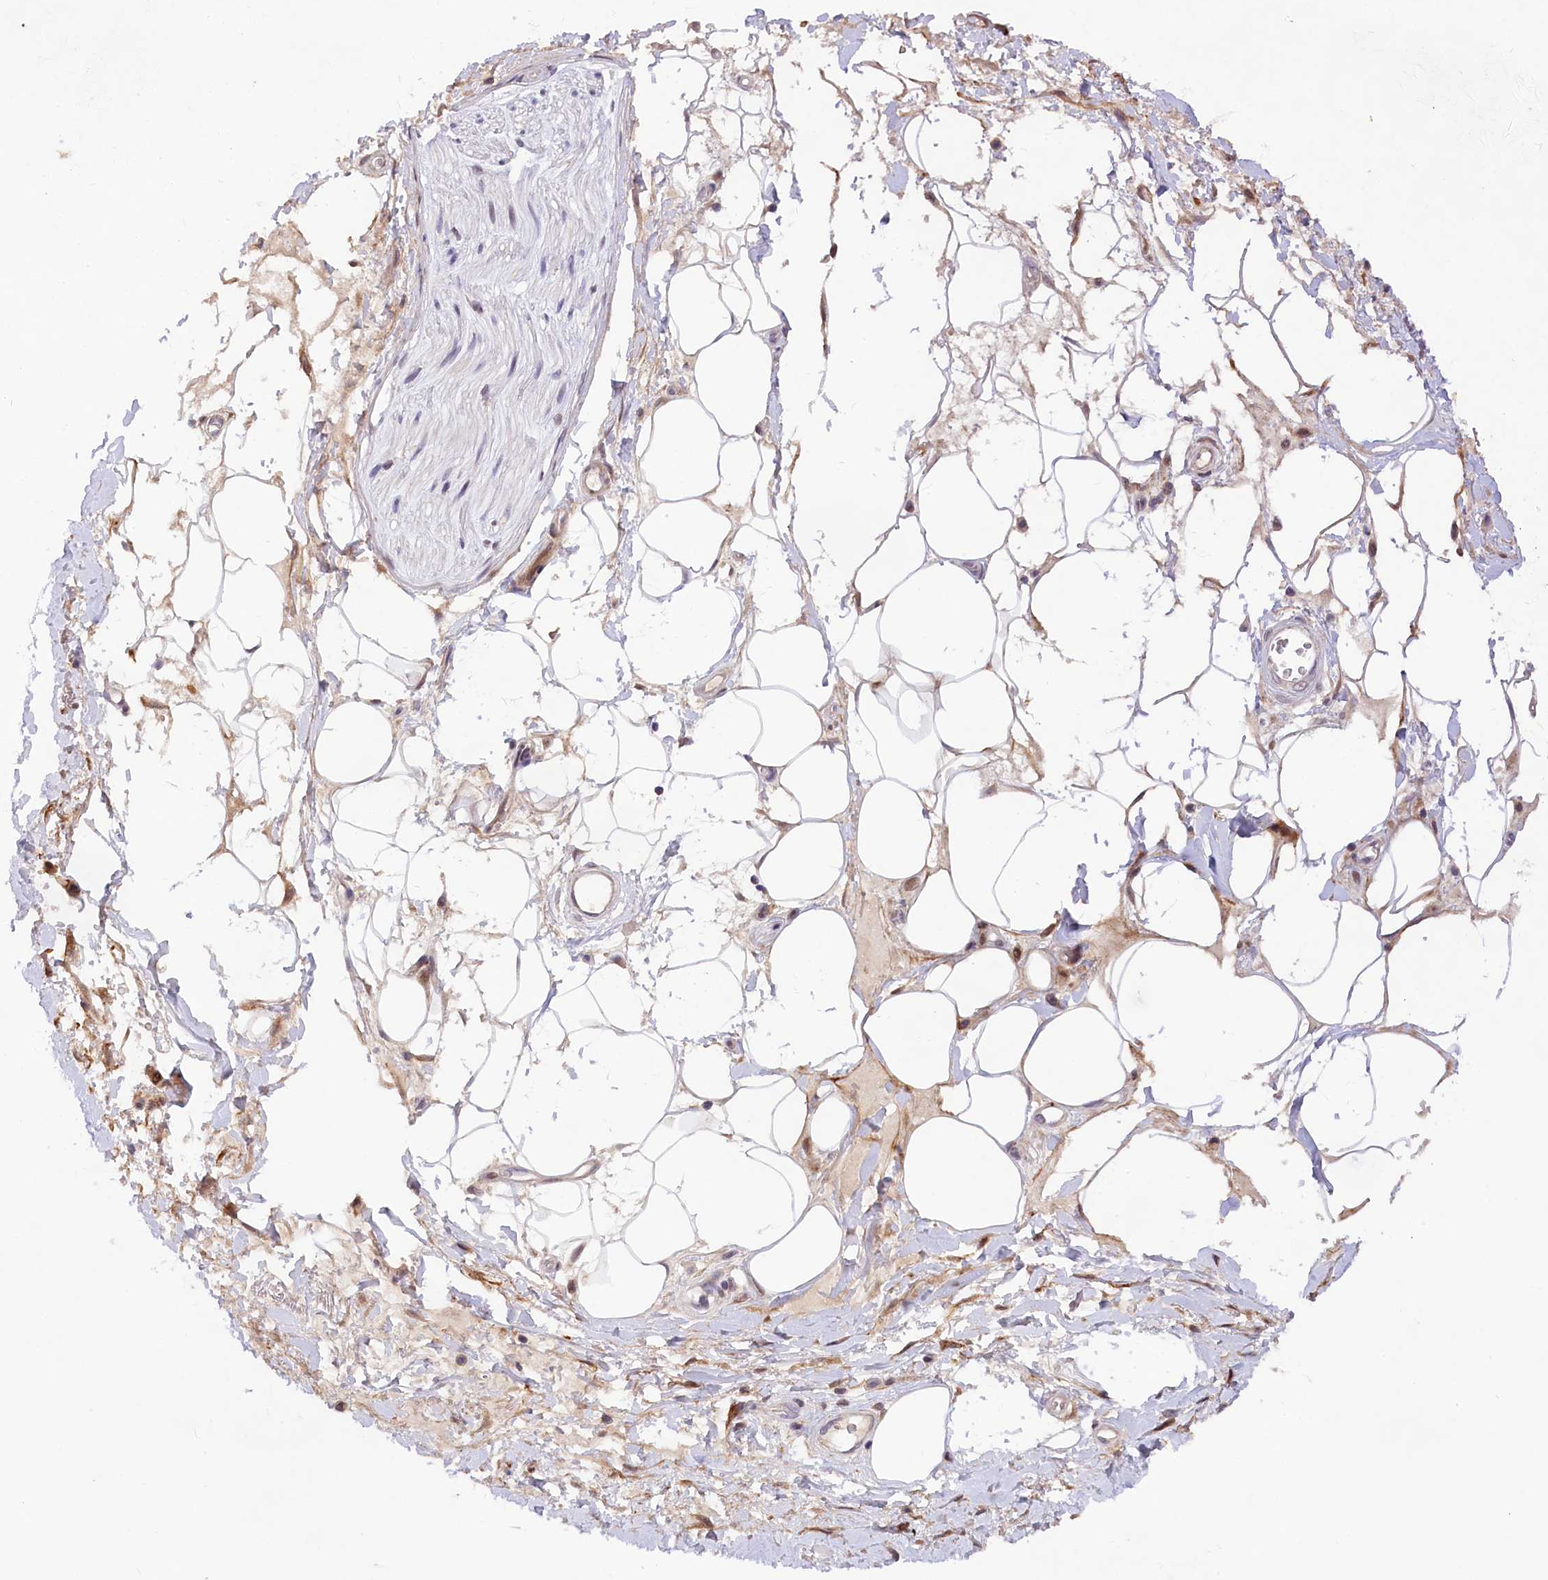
{"staining": {"intensity": "negative", "quantity": "none", "location": "none"}, "tissue": "adipose tissue", "cell_type": "Adipocytes", "image_type": "normal", "snomed": [{"axis": "morphology", "description": "Normal tissue, NOS"}, {"axis": "morphology", "description": "Adenocarcinoma, NOS"}, {"axis": "topography", "description": "Rectum"}, {"axis": "topography", "description": "Vagina"}, {"axis": "topography", "description": "Peripheral nerve tissue"}], "caption": "The photomicrograph displays no significant staining in adipocytes of adipose tissue. Brightfield microscopy of immunohistochemistry stained with DAB (brown) and hematoxylin (blue), captured at high magnification.", "gene": "FBXO45", "patient": {"sex": "female", "age": 71}}